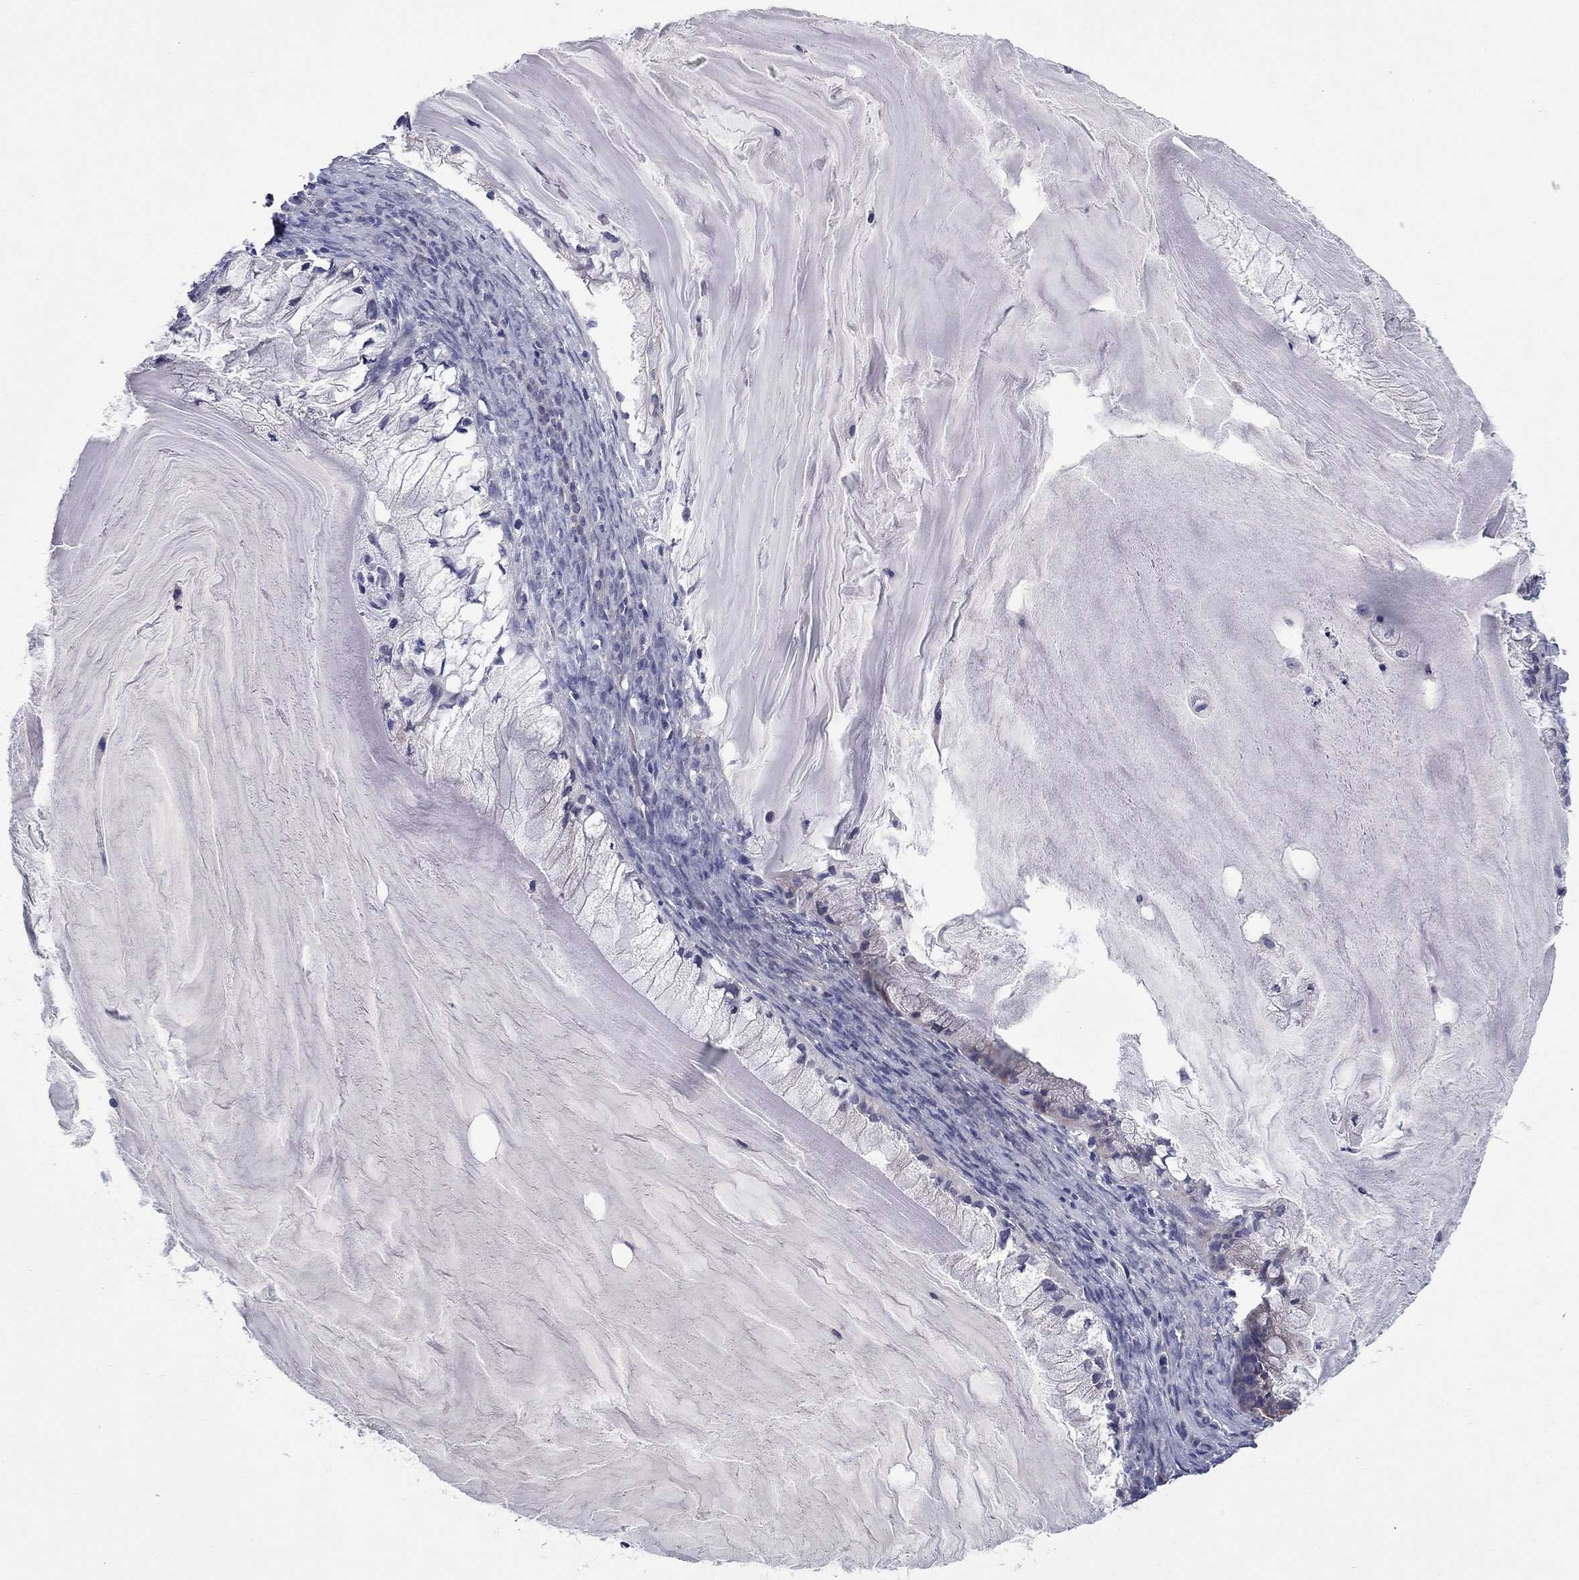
{"staining": {"intensity": "negative", "quantity": "none", "location": "none"}, "tissue": "ovarian cancer", "cell_type": "Tumor cells", "image_type": "cancer", "snomed": [{"axis": "morphology", "description": "Cystadenocarcinoma, mucinous, NOS"}, {"axis": "topography", "description": "Ovary"}], "caption": "DAB (3,3'-diaminobenzidine) immunohistochemical staining of human mucinous cystadenocarcinoma (ovarian) demonstrates no significant staining in tumor cells.", "gene": "UNC119B", "patient": {"sex": "female", "age": 57}}